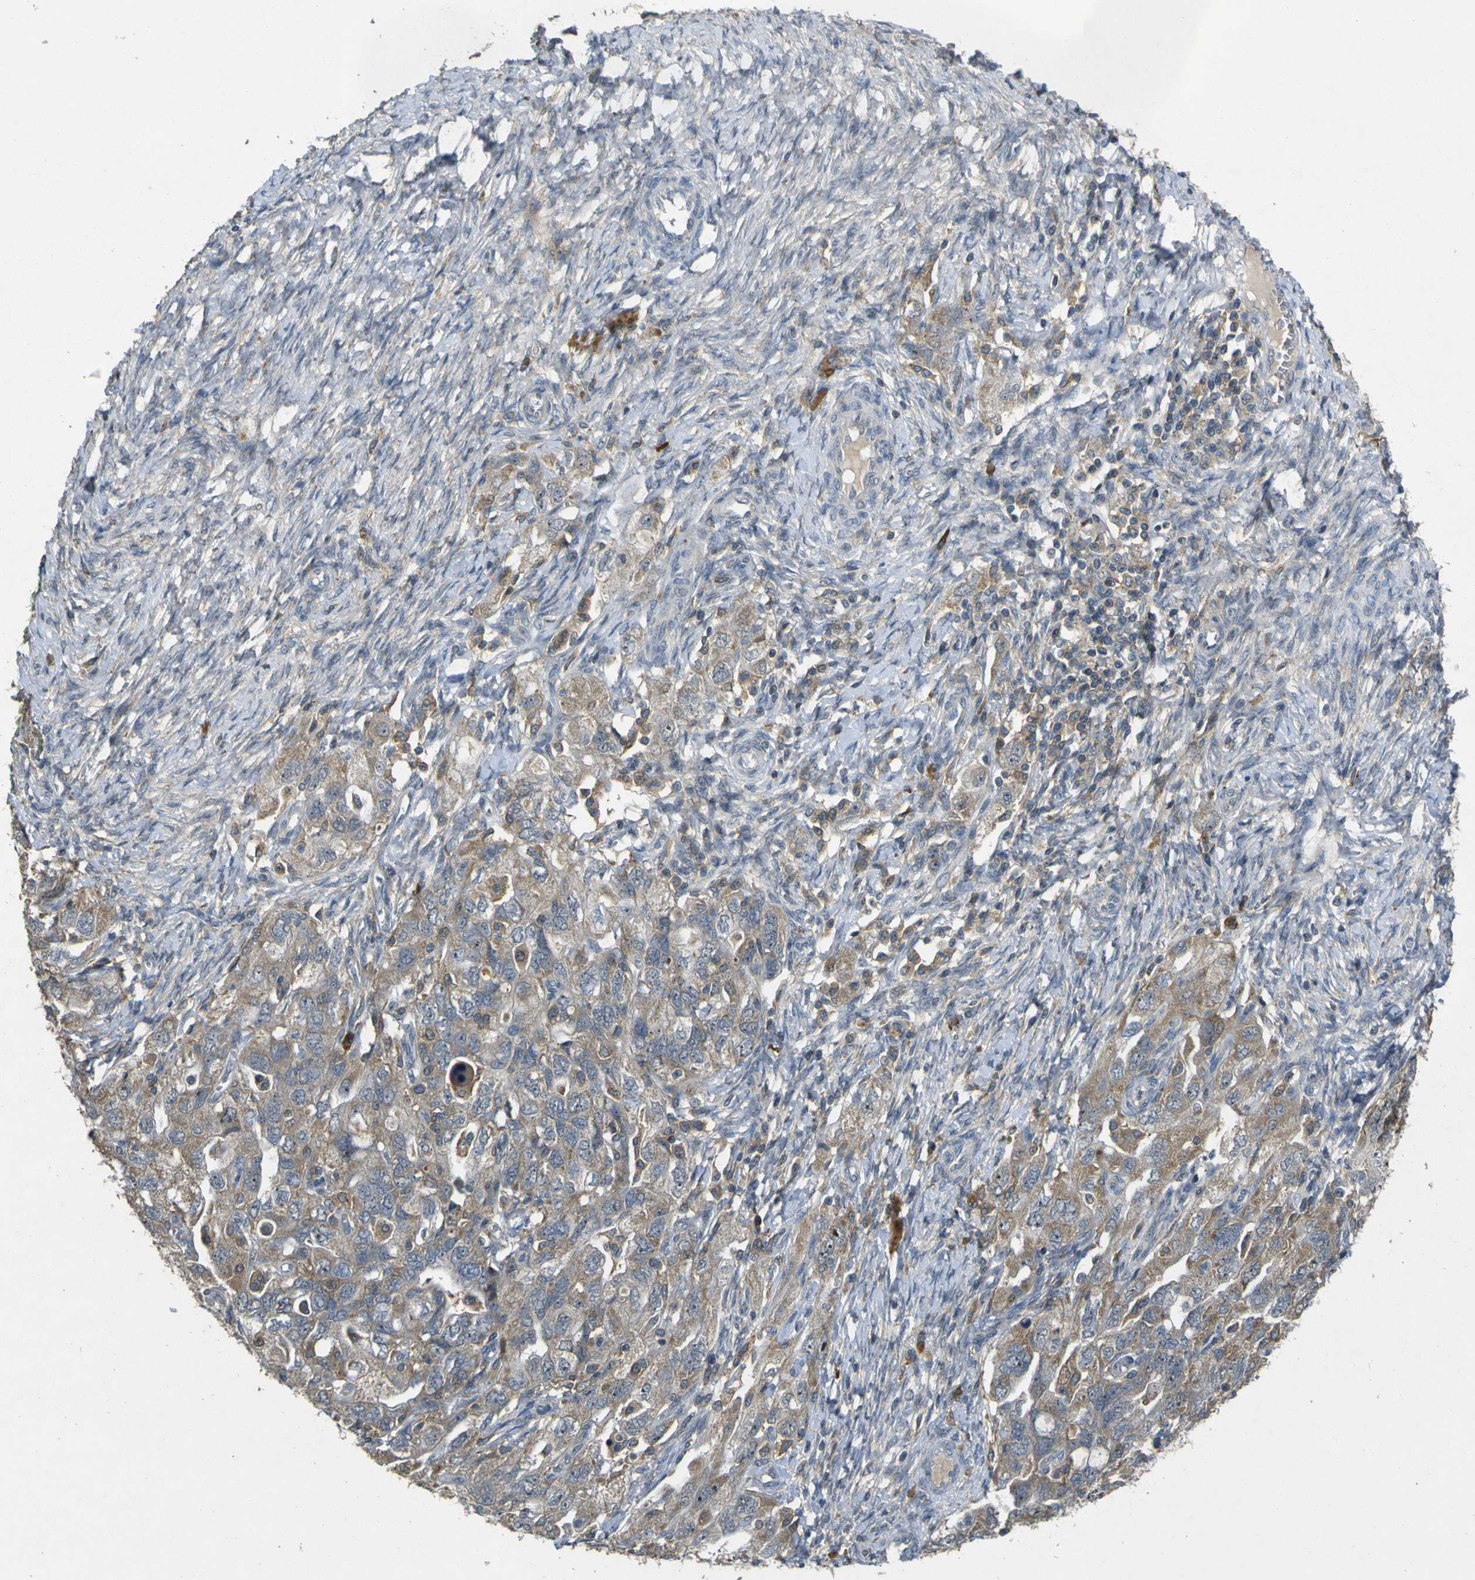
{"staining": {"intensity": "weak", "quantity": ">75%", "location": "cytoplasmic/membranous"}, "tissue": "ovarian cancer", "cell_type": "Tumor cells", "image_type": "cancer", "snomed": [{"axis": "morphology", "description": "Carcinoma, NOS"}, {"axis": "morphology", "description": "Cystadenocarcinoma, serous, NOS"}, {"axis": "topography", "description": "Ovary"}], "caption": "IHC (DAB (3,3'-diaminobenzidine)) staining of carcinoma (ovarian) reveals weak cytoplasmic/membranous protein positivity in about >75% of tumor cells.", "gene": "MAGI2", "patient": {"sex": "female", "age": 69}}